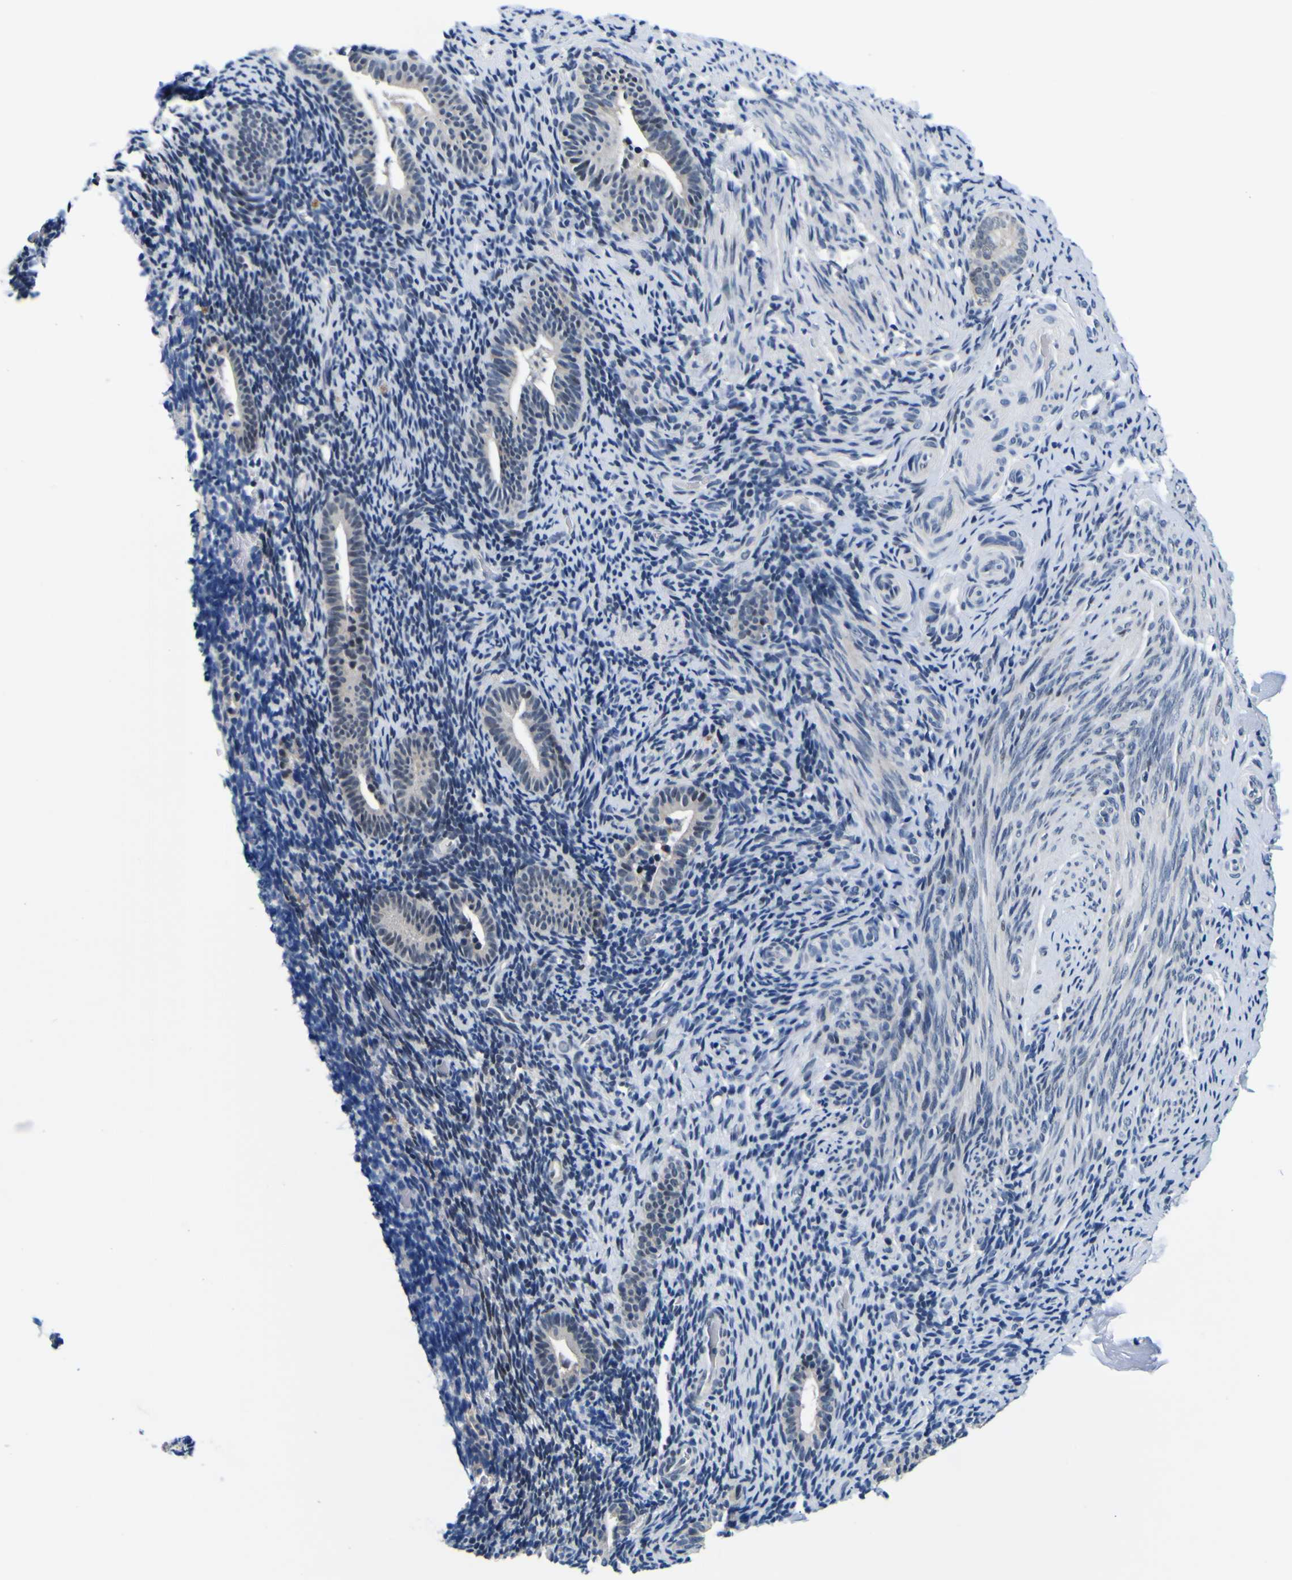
{"staining": {"intensity": "negative", "quantity": "none", "location": "none"}, "tissue": "endometrium", "cell_type": "Cells in endometrial stroma", "image_type": "normal", "snomed": [{"axis": "morphology", "description": "Normal tissue, NOS"}, {"axis": "topography", "description": "Endometrium"}], "caption": "An immunohistochemistry (IHC) image of normal endometrium is shown. There is no staining in cells in endometrial stroma of endometrium. Brightfield microscopy of immunohistochemistry (IHC) stained with DAB (3,3'-diaminobenzidine) (brown) and hematoxylin (blue), captured at high magnification.", "gene": "CUL4B", "patient": {"sex": "female", "age": 51}}